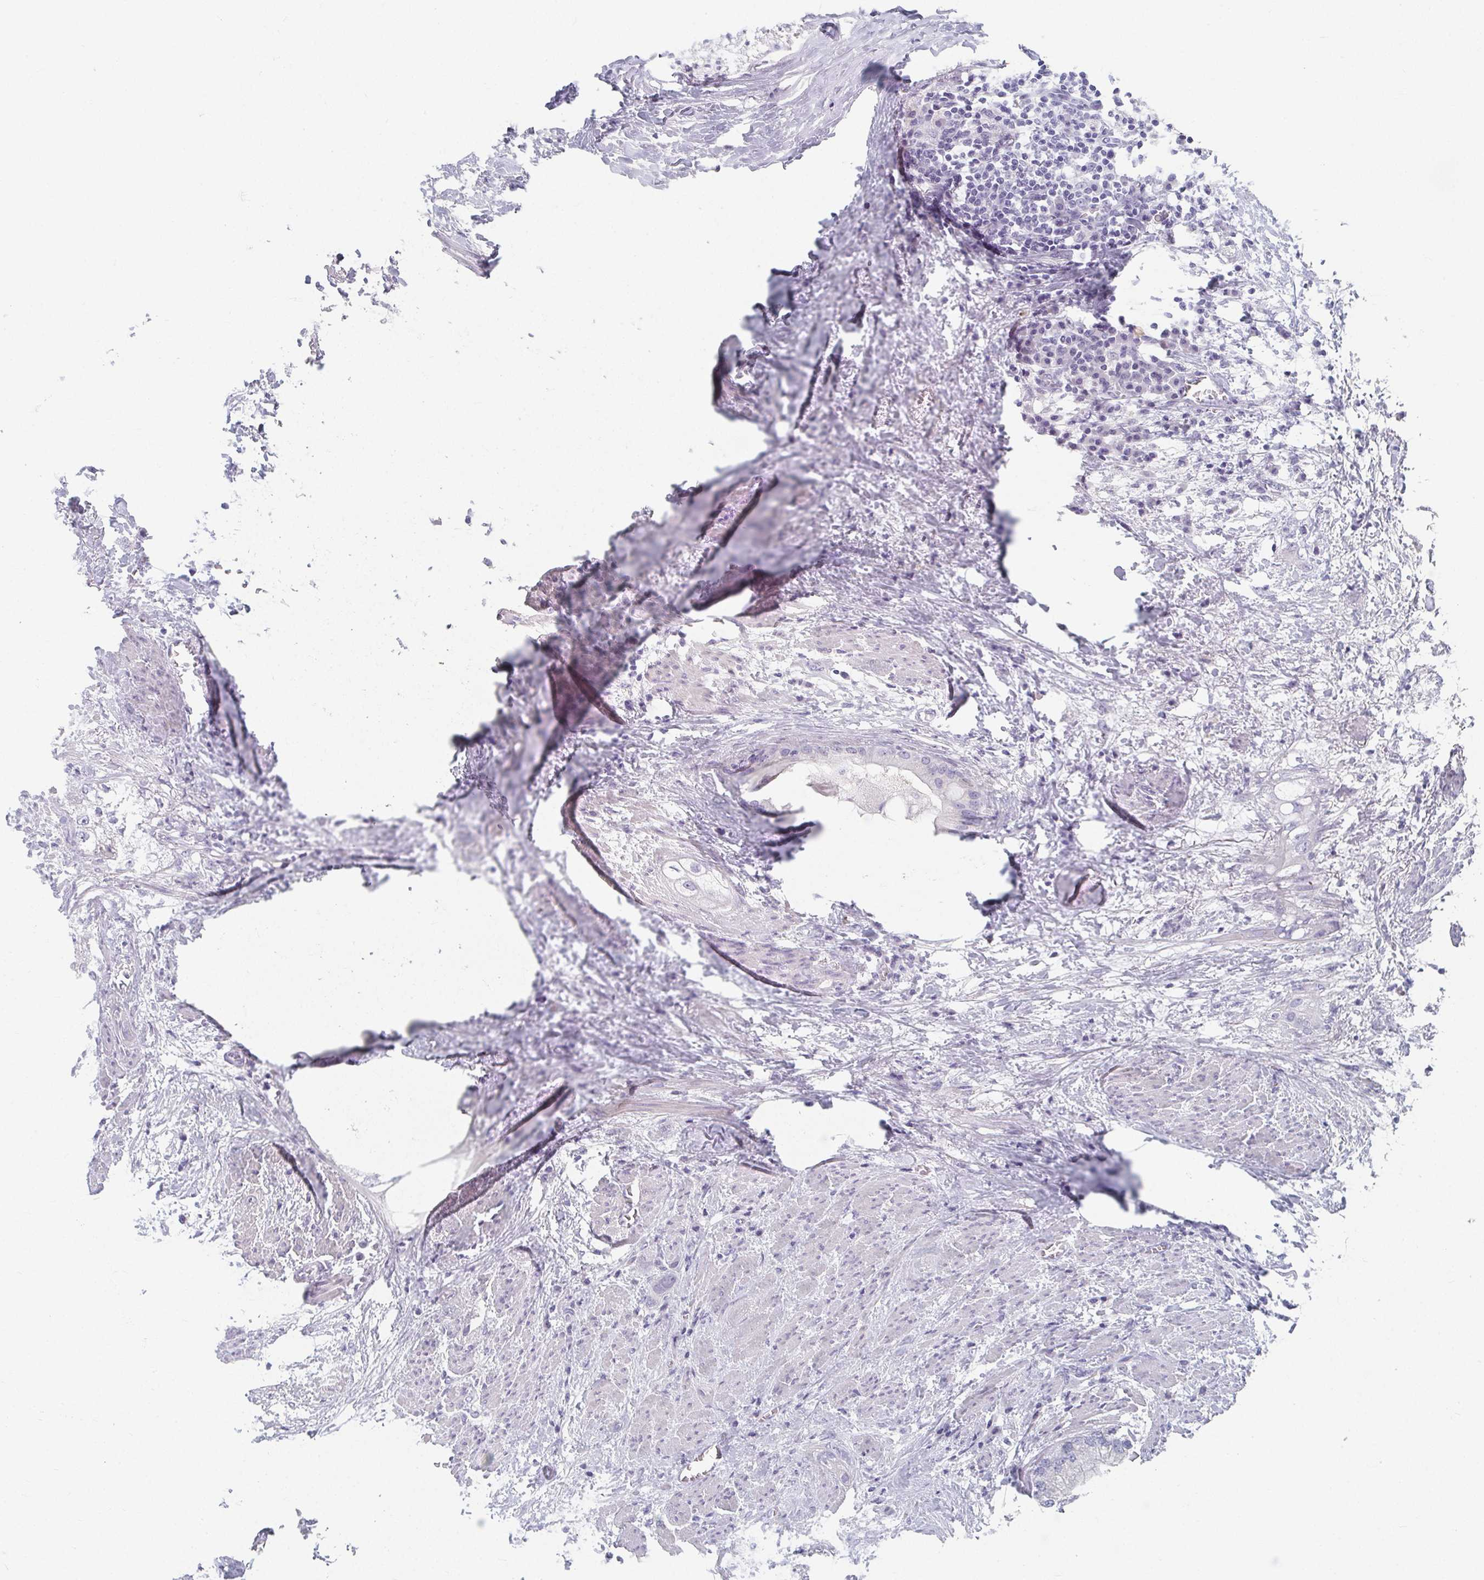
{"staining": {"intensity": "negative", "quantity": "none", "location": "none"}, "tissue": "prostate cancer", "cell_type": "Tumor cells", "image_type": "cancer", "snomed": [{"axis": "morphology", "description": "Adenocarcinoma, High grade"}, {"axis": "topography", "description": "Prostate"}], "caption": "The micrograph reveals no significant expression in tumor cells of prostate cancer (adenocarcinoma (high-grade)).", "gene": "CAMKV", "patient": {"sex": "male", "age": 70}}